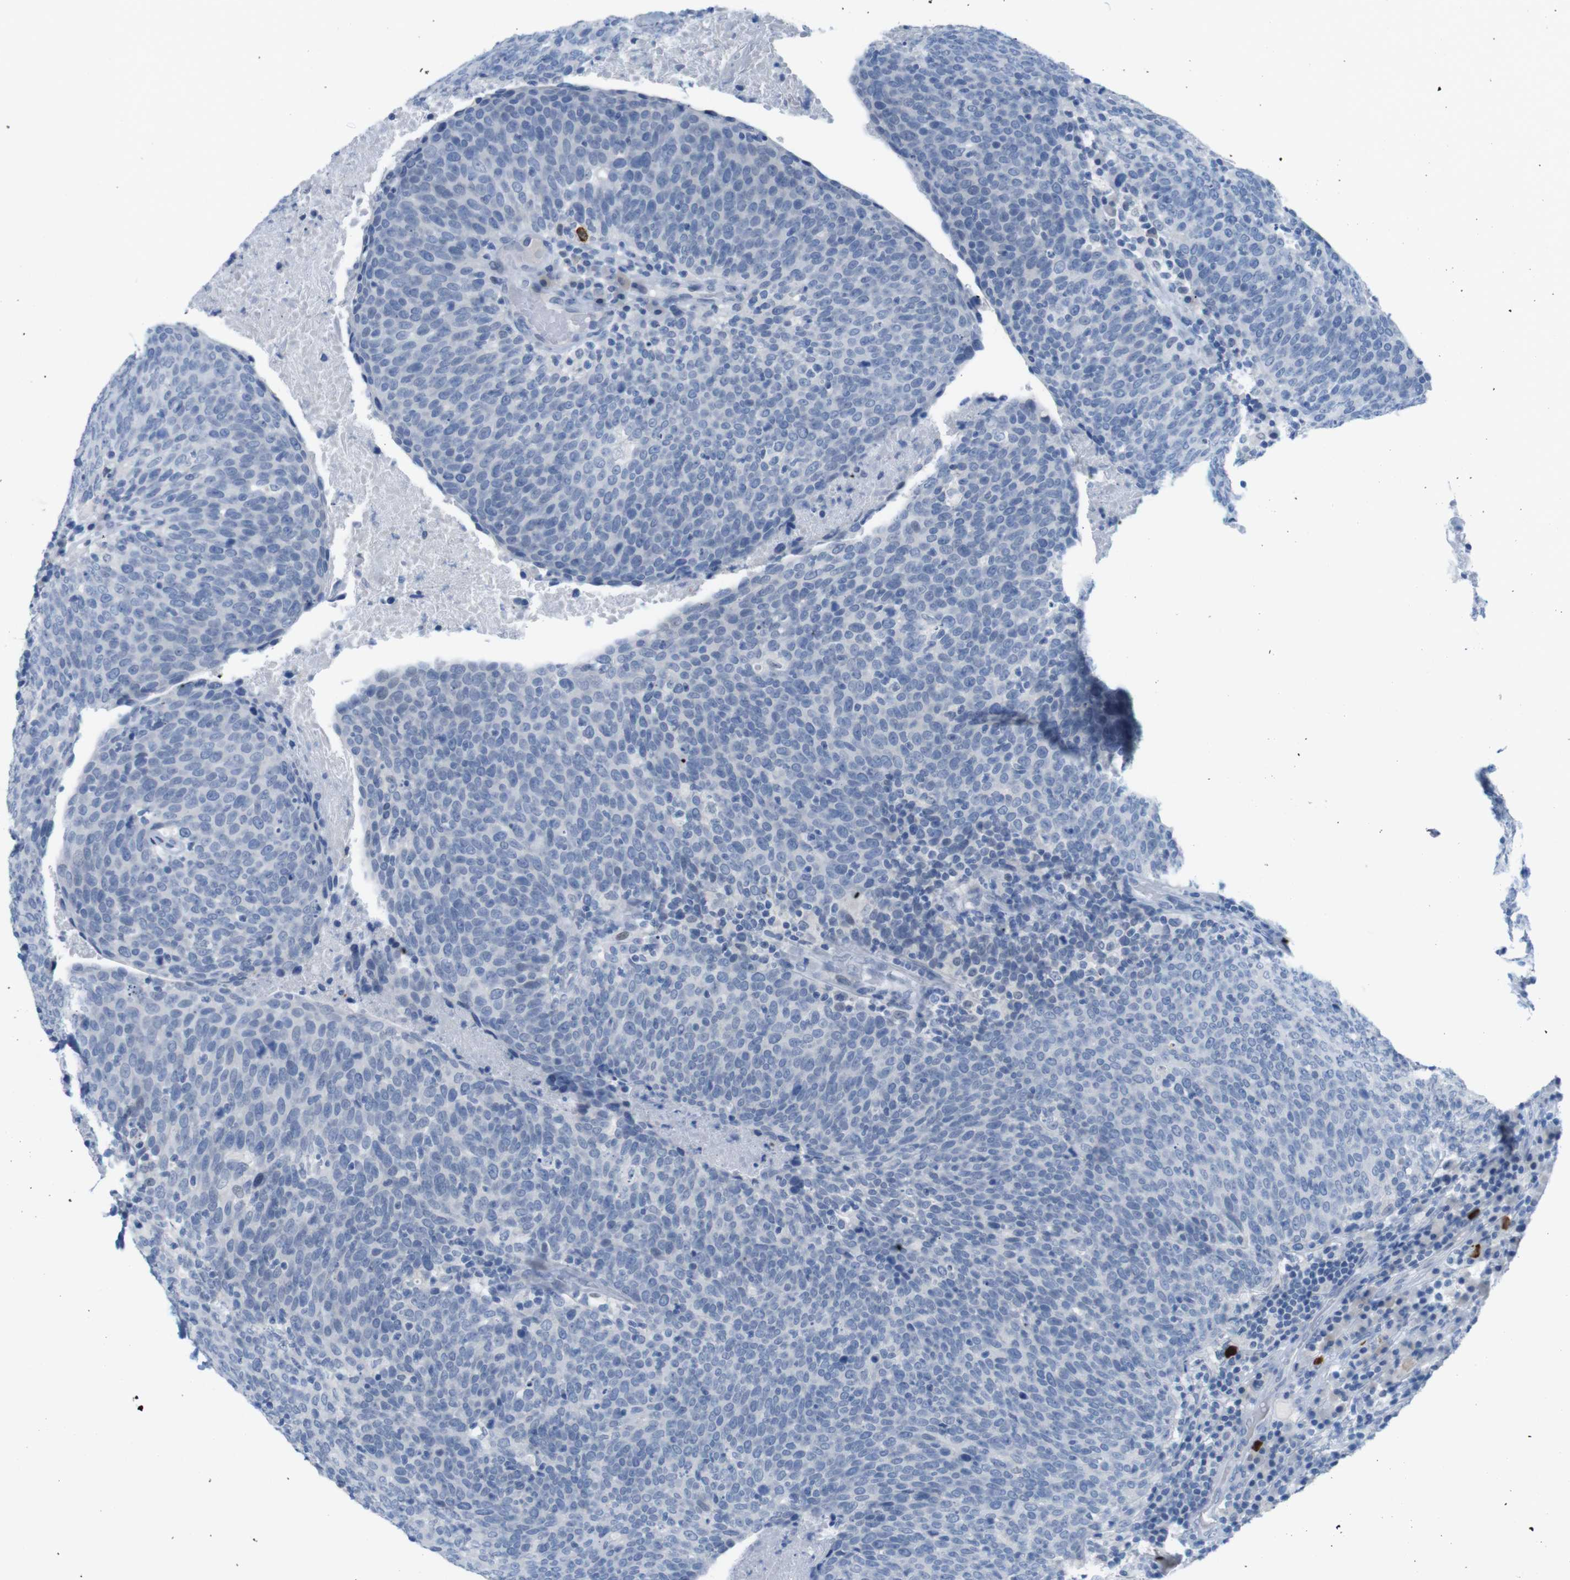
{"staining": {"intensity": "negative", "quantity": "none", "location": "none"}, "tissue": "head and neck cancer", "cell_type": "Tumor cells", "image_type": "cancer", "snomed": [{"axis": "morphology", "description": "Squamous cell carcinoma, NOS"}, {"axis": "morphology", "description": "Squamous cell carcinoma, metastatic, NOS"}, {"axis": "topography", "description": "Lymph node"}, {"axis": "topography", "description": "Head-Neck"}], "caption": "Tumor cells show no significant protein expression in squamous cell carcinoma (head and neck). The staining was performed using DAB (3,3'-diaminobenzidine) to visualize the protein expression in brown, while the nuclei were stained in blue with hematoxylin (Magnification: 20x).", "gene": "OPN1SW", "patient": {"sex": "male", "age": 62}}